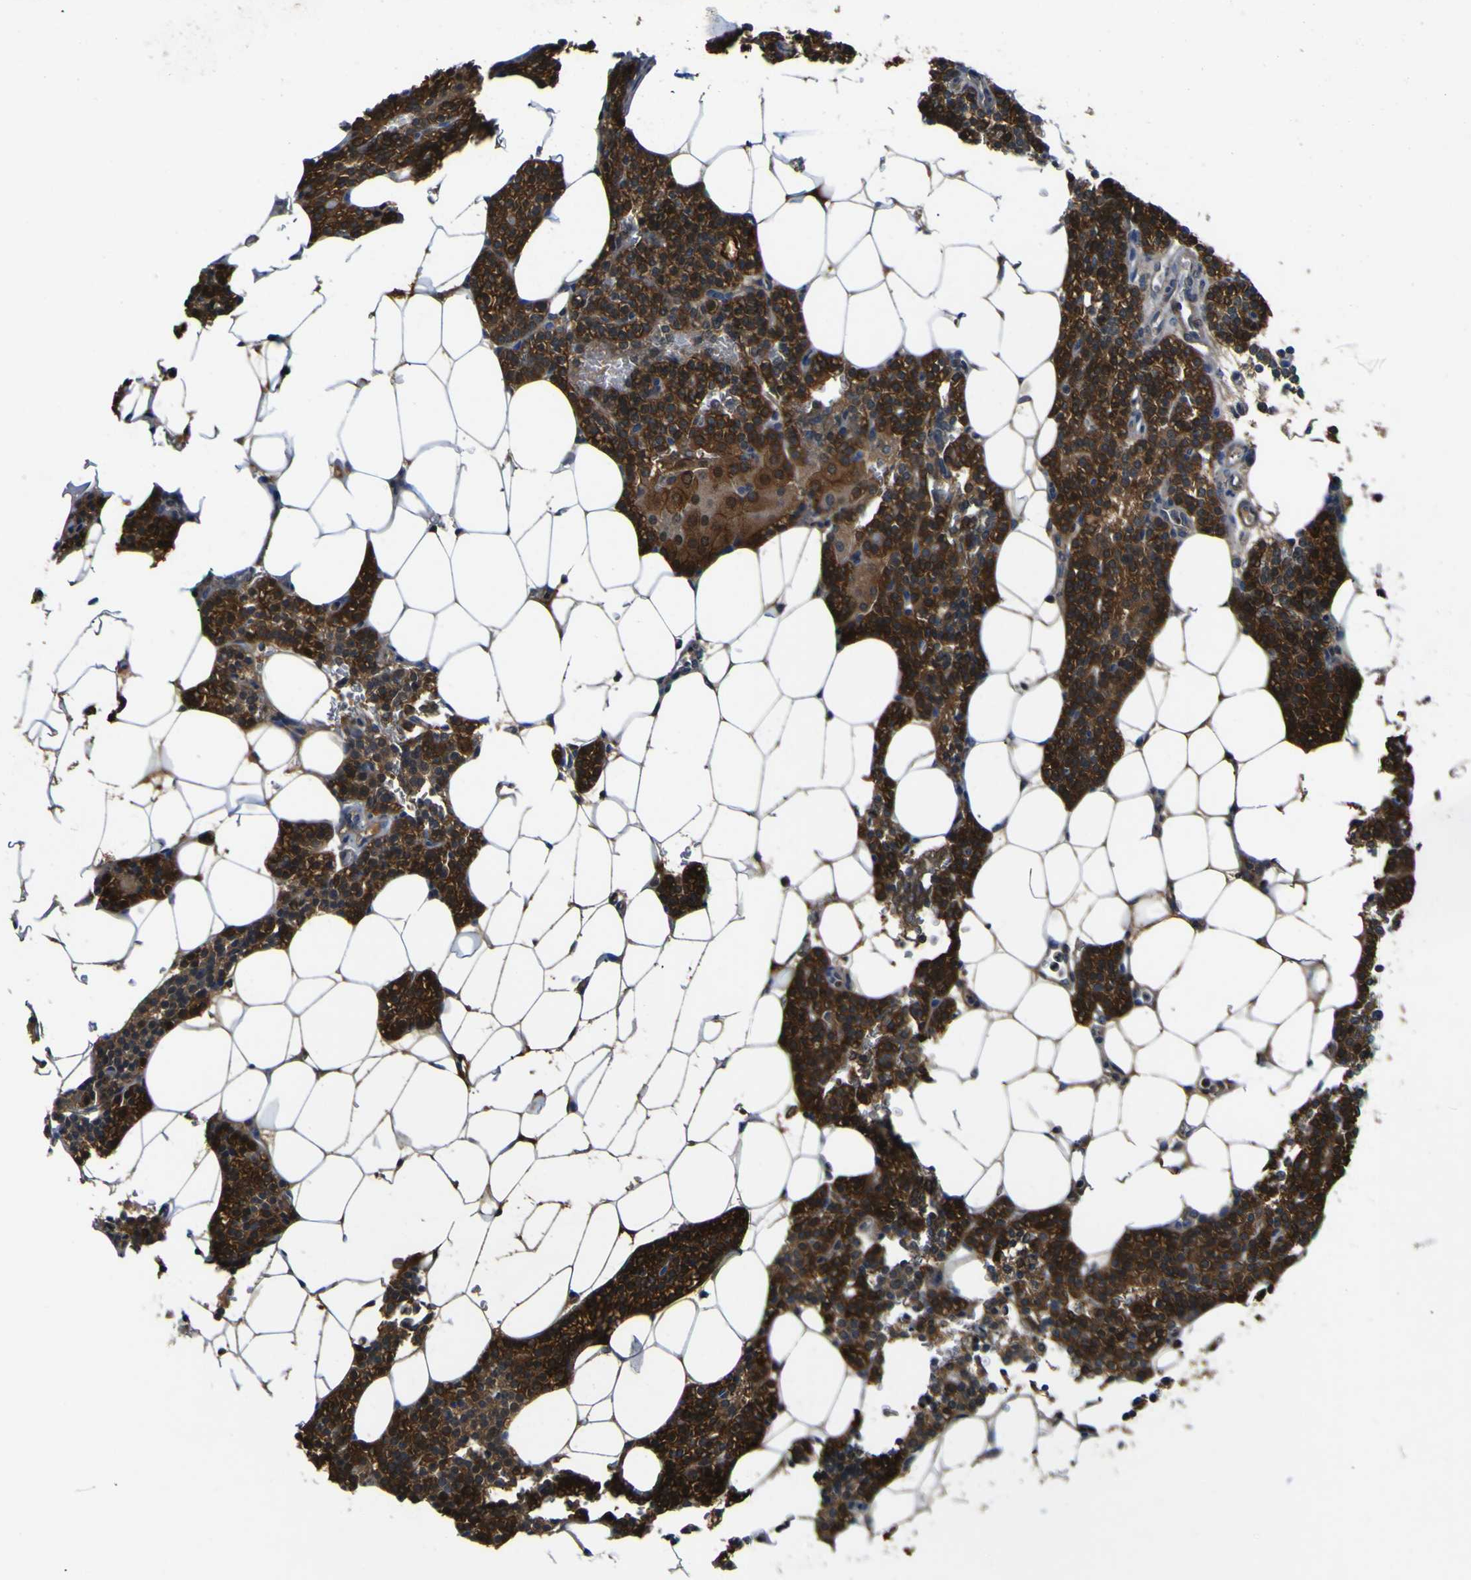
{"staining": {"intensity": "strong", "quantity": "25%-75%", "location": "cytoplasmic/membranous"}, "tissue": "parathyroid gland", "cell_type": "Glandular cells", "image_type": "normal", "snomed": [{"axis": "morphology", "description": "Normal tissue, NOS"}, {"axis": "morphology", "description": "Adenoma, NOS"}, {"axis": "topography", "description": "Parathyroid gland"}], "caption": "Immunohistochemistry (IHC) of benign human parathyroid gland shows high levels of strong cytoplasmic/membranous expression in about 25%-75% of glandular cells. The staining was performed using DAB (3,3'-diaminobenzidine), with brown indicating positive protein expression. Nuclei are stained blue with hematoxylin.", "gene": "EML2", "patient": {"sex": "female", "age": 51}}